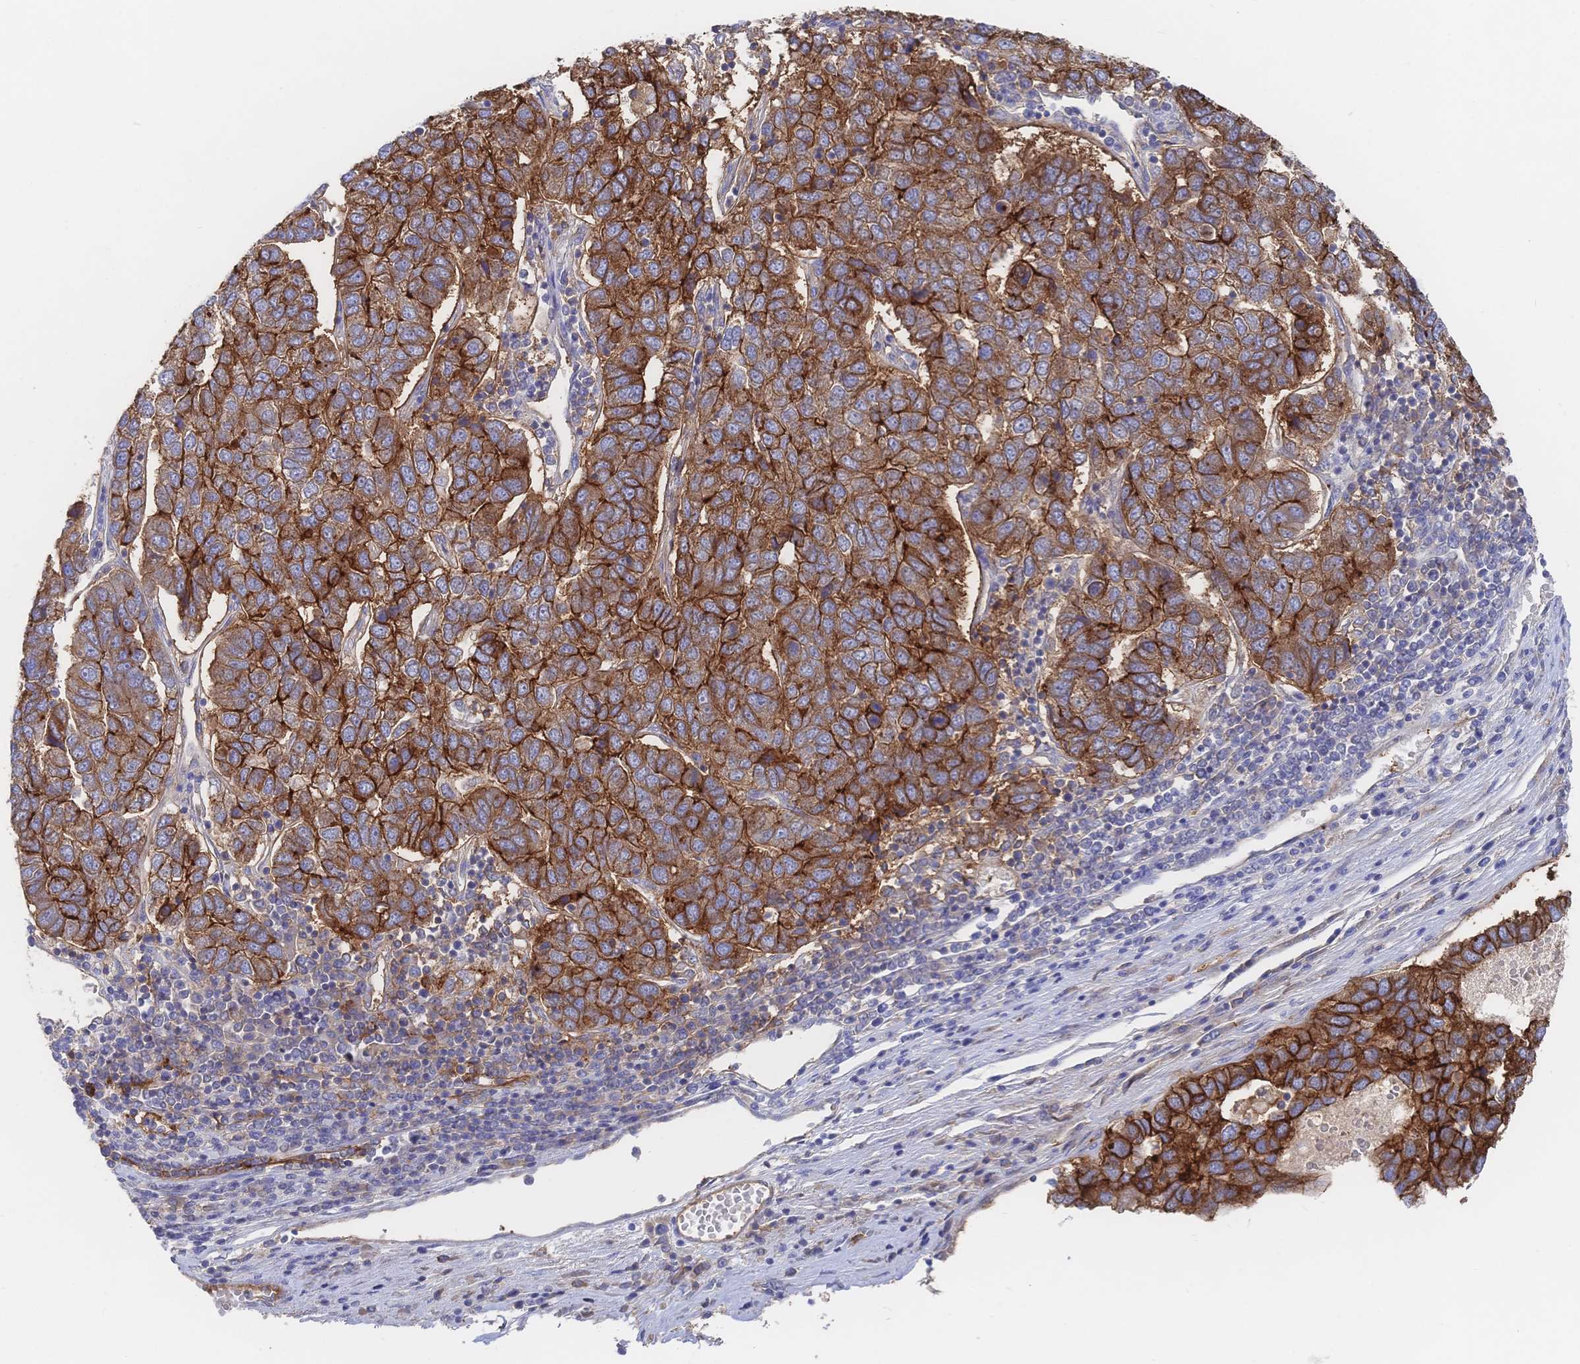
{"staining": {"intensity": "strong", "quantity": ">75%", "location": "cytoplasmic/membranous"}, "tissue": "pancreatic cancer", "cell_type": "Tumor cells", "image_type": "cancer", "snomed": [{"axis": "morphology", "description": "Adenocarcinoma, NOS"}, {"axis": "topography", "description": "Pancreas"}], "caption": "Approximately >75% of tumor cells in pancreatic cancer (adenocarcinoma) display strong cytoplasmic/membranous protein staining as visualized by brown immunohistochemical staining.", "gene": "F11R", "patient": {"sex": "female", "age": 61}}